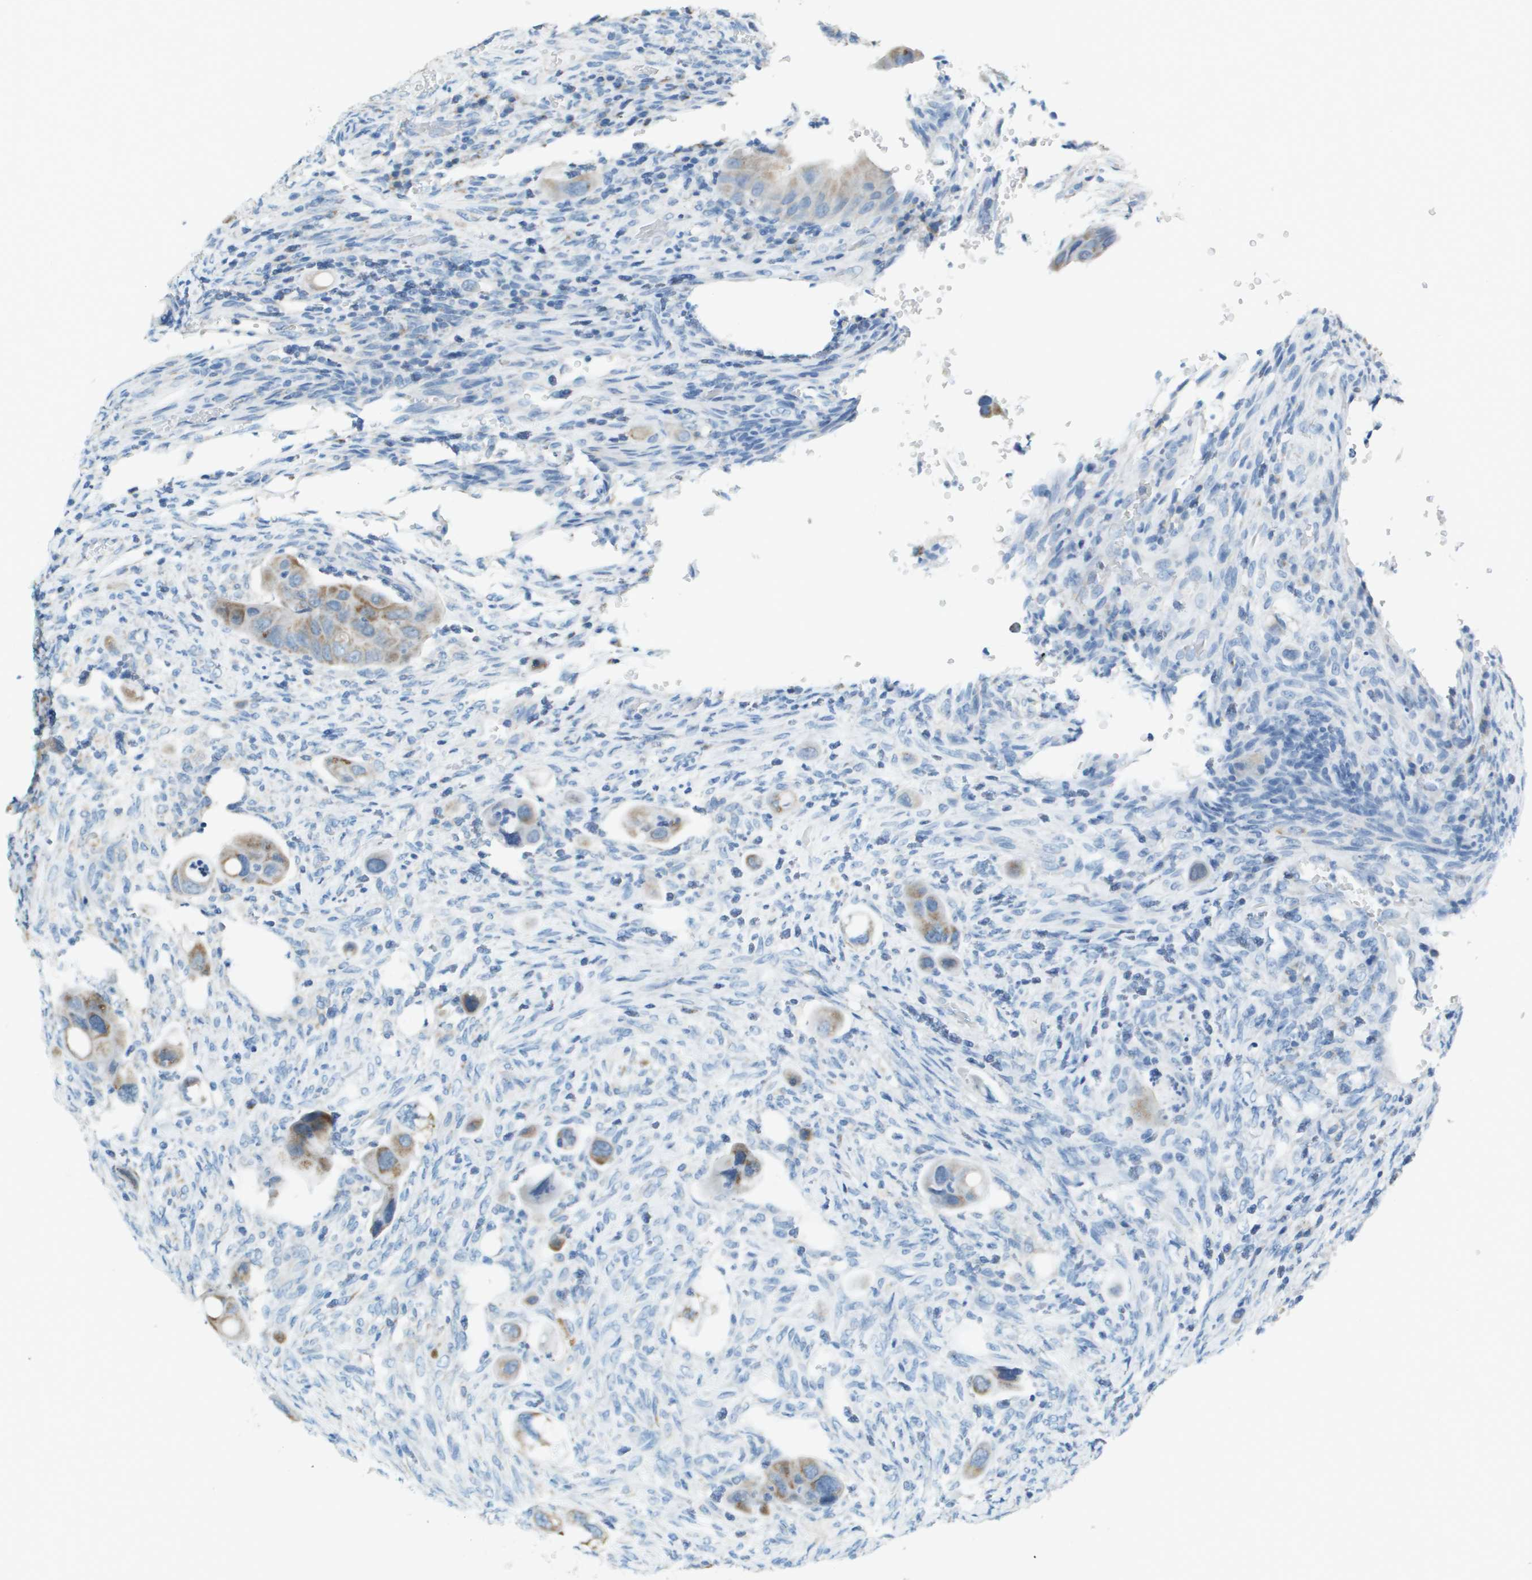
{"staining": {"intensity": "moderate", "quantity": ">75%", "location": "cytoplasmic/membranous"}, "tissue": "colorectal cancer", "cell_type": "Tumor cells", "image_type": "cancer", "snomed": [{"axis": "morphology", "description": "Adenocarcinoma, NOS"}, {"axis": "topography", "description": "Rectum"}], "caption": "Tumor cells display moderate cytoplasmic/membranous positivity in approximately >75% of cells in colorectal cancer (adenocarcinoma).", "gene": "FH", "patient": {"sex": "female", "age": 57}}